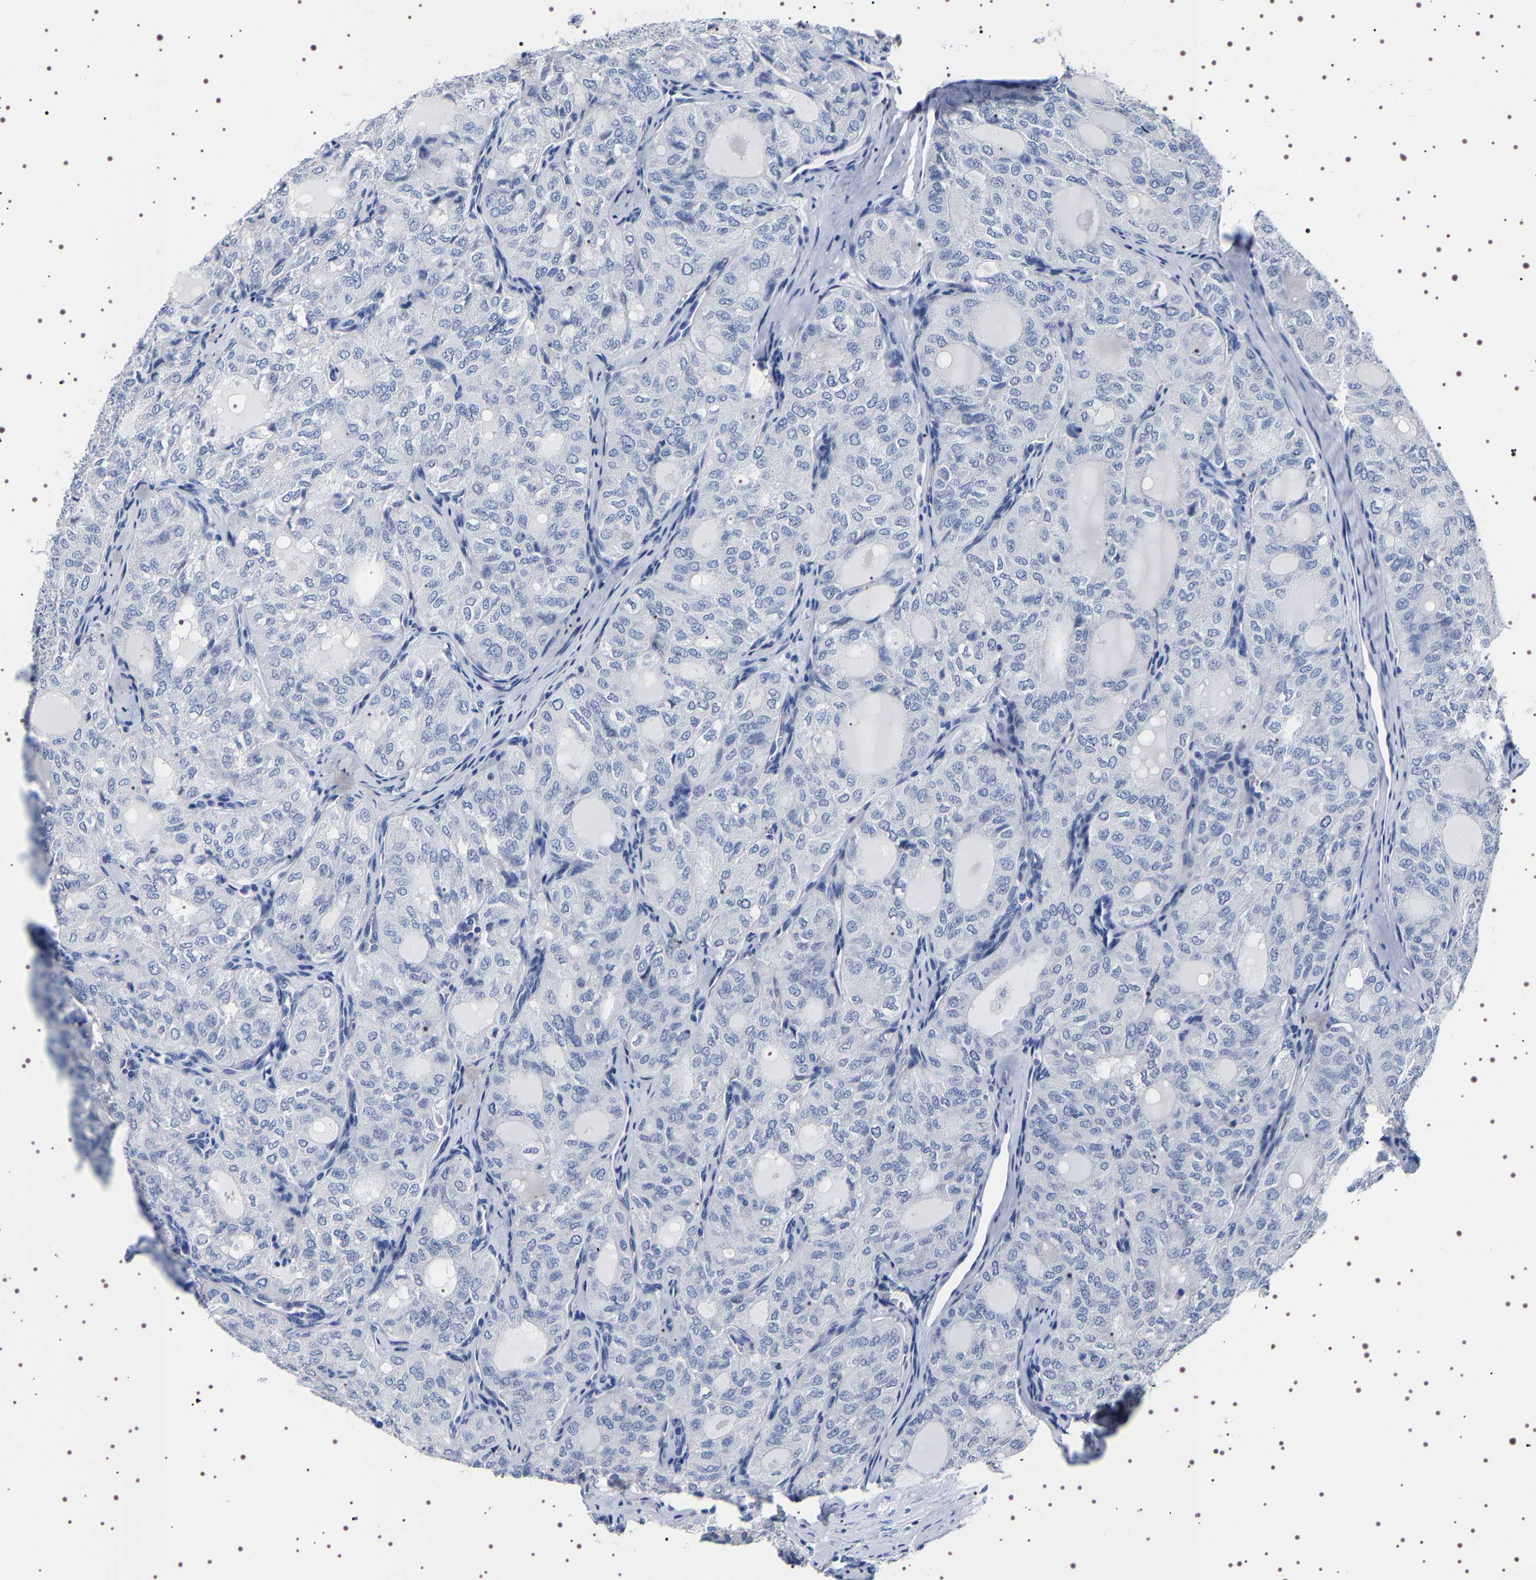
{"staining": {"intensity": "negative", "quantity": "none", "location": "none"}, "tissue": "thyroid cancer", "cell_type": "Tumor cells", "image_type": "cancer", "snomed": [{"axis": "morphology", "description": "Follicular adenoma carcinoma, NOS"}, {"axis": "topography", "description": "Thyroid gland"}], "caption": "This is an IHC micrograph of thyroid cancer (follicular adenoma carcinoma). There is no positivity in tumor cells.", "gene": "UBQLN3", "patient": {"sex": "male", "age": 75}}